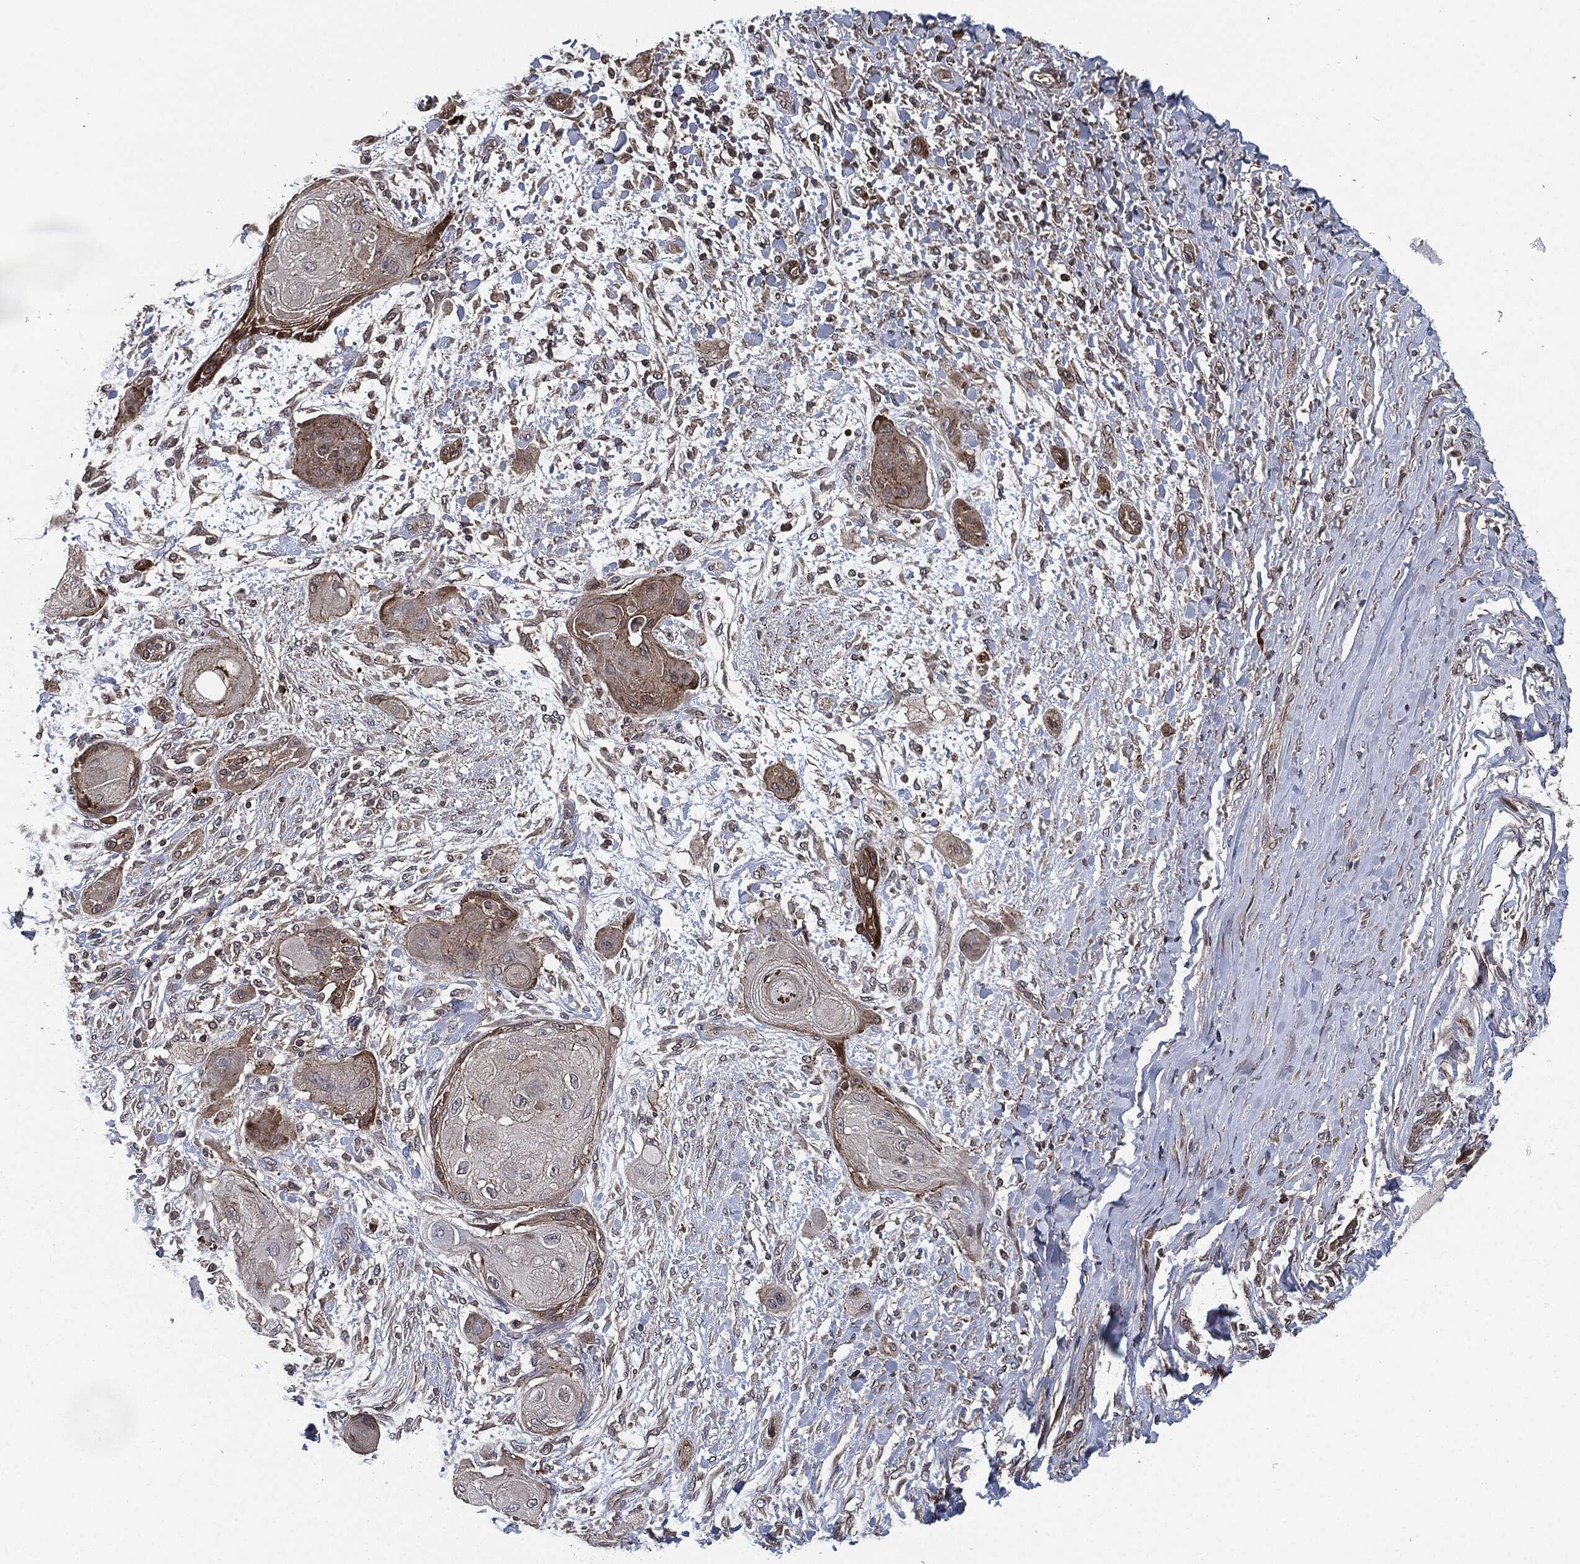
{"staining": {"intensity": "moderate", "quantity": "25%-75%", "location": "cytoplasmic/membranous"}, "tissue": "skin cancer", "cell_type": "Tumor cells", "image_type": "cancer", "snomed": [{"axis": "morphology", "description": "Squamous cell carcinoma, NOS"}, {"axis": "topography", "description": "Skin"}], "caption": "Skin squamous cell carcinoma stained with immunohistochemistry demonstrates moderate cytoplasmic/membranous expression in approximately 25%-75% of tumor cells.", "gene": "UBR1", "patient": {"sex": "male", "age": 62}}